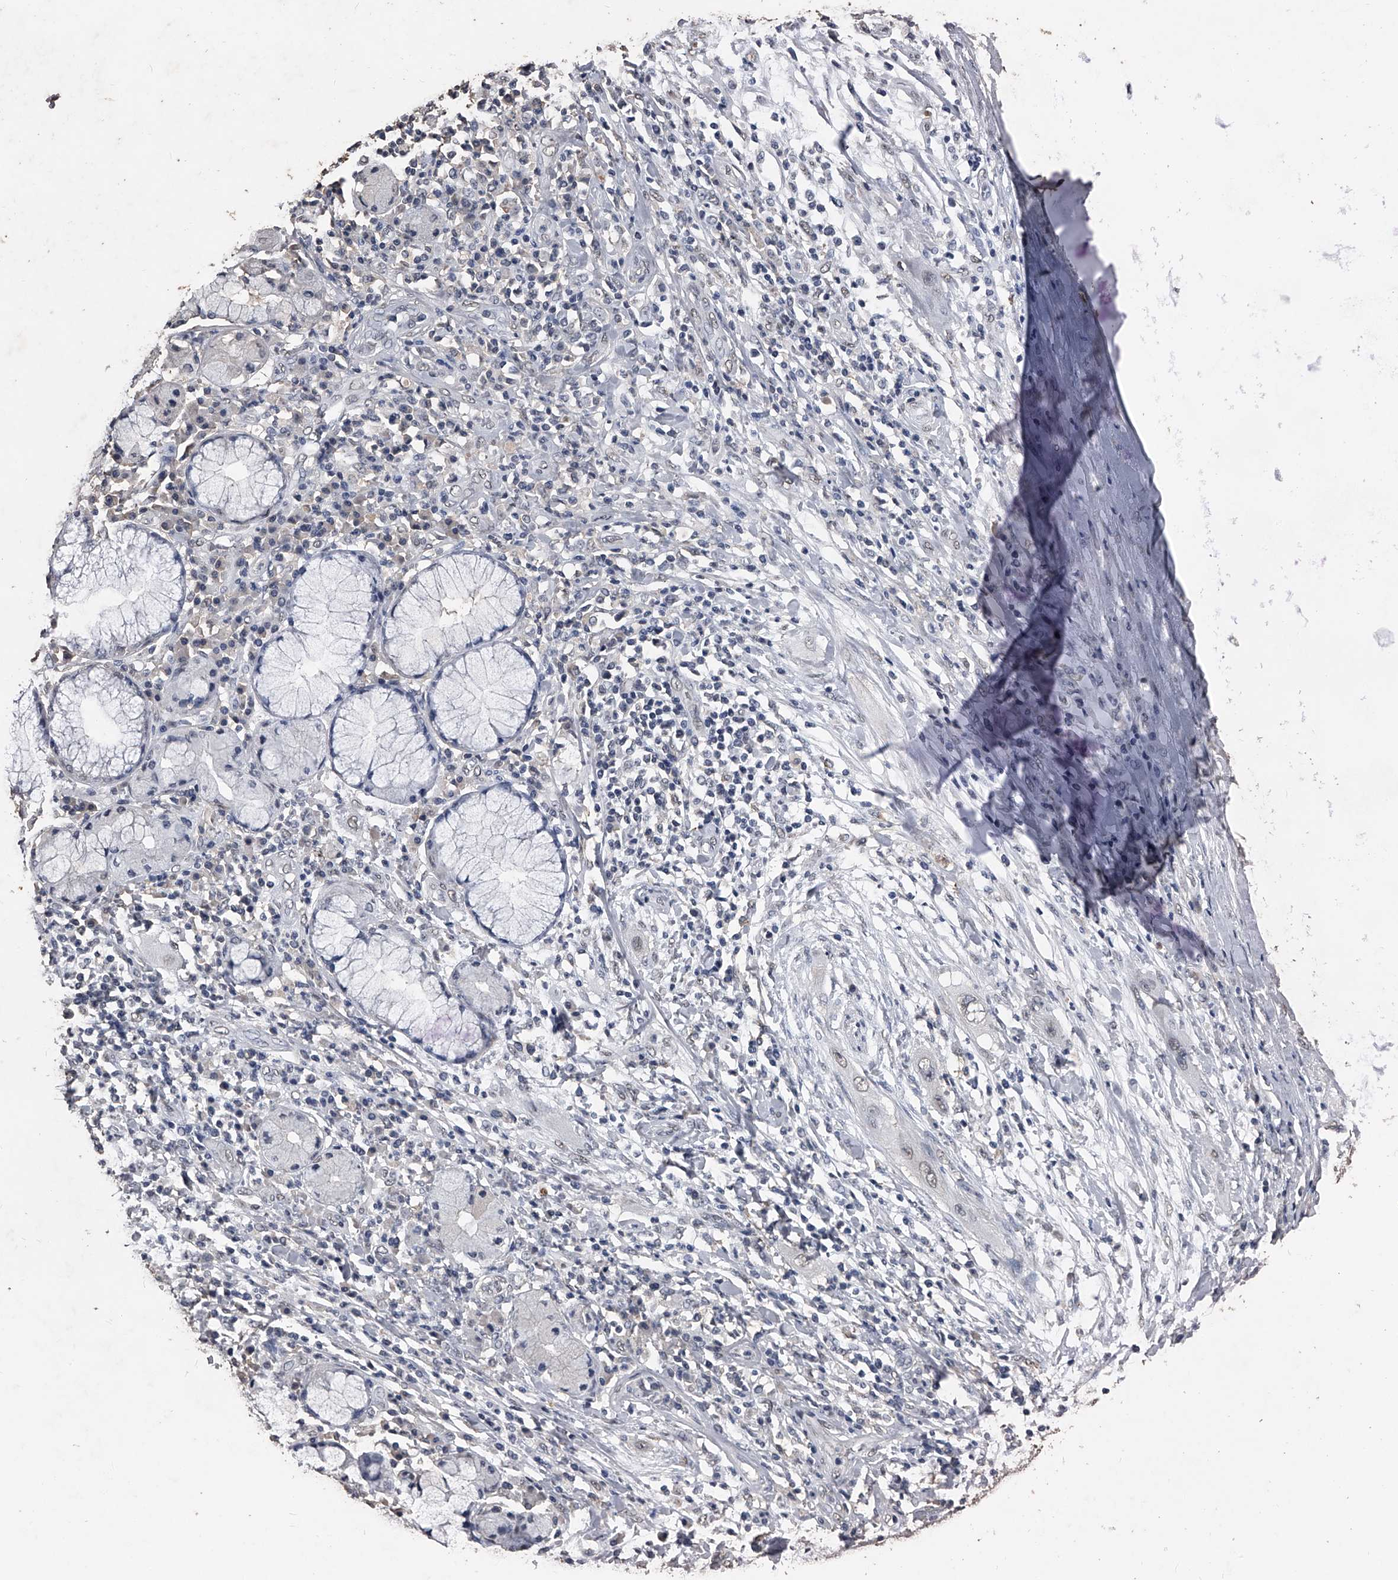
{"staining": {"intensity": "negative", "quantity": "none", "location": "none"}, "tissue": "lung cancer", "cell_type": "Tumor cells", "image_type": "cancer", "snomed": [{"axis": "morphology", "description": "Squamous cell carcinoma, NOS"}, {"axis": "topography", "description": "Lung"}], "caption": "Immunohistochemistry micrograph of lung squamous cell carcinoma stained for a protein (brown), which shows no staining in tumor cells.", "gene": "MATR3", "patient": {"sex": "female", "age": 47}}